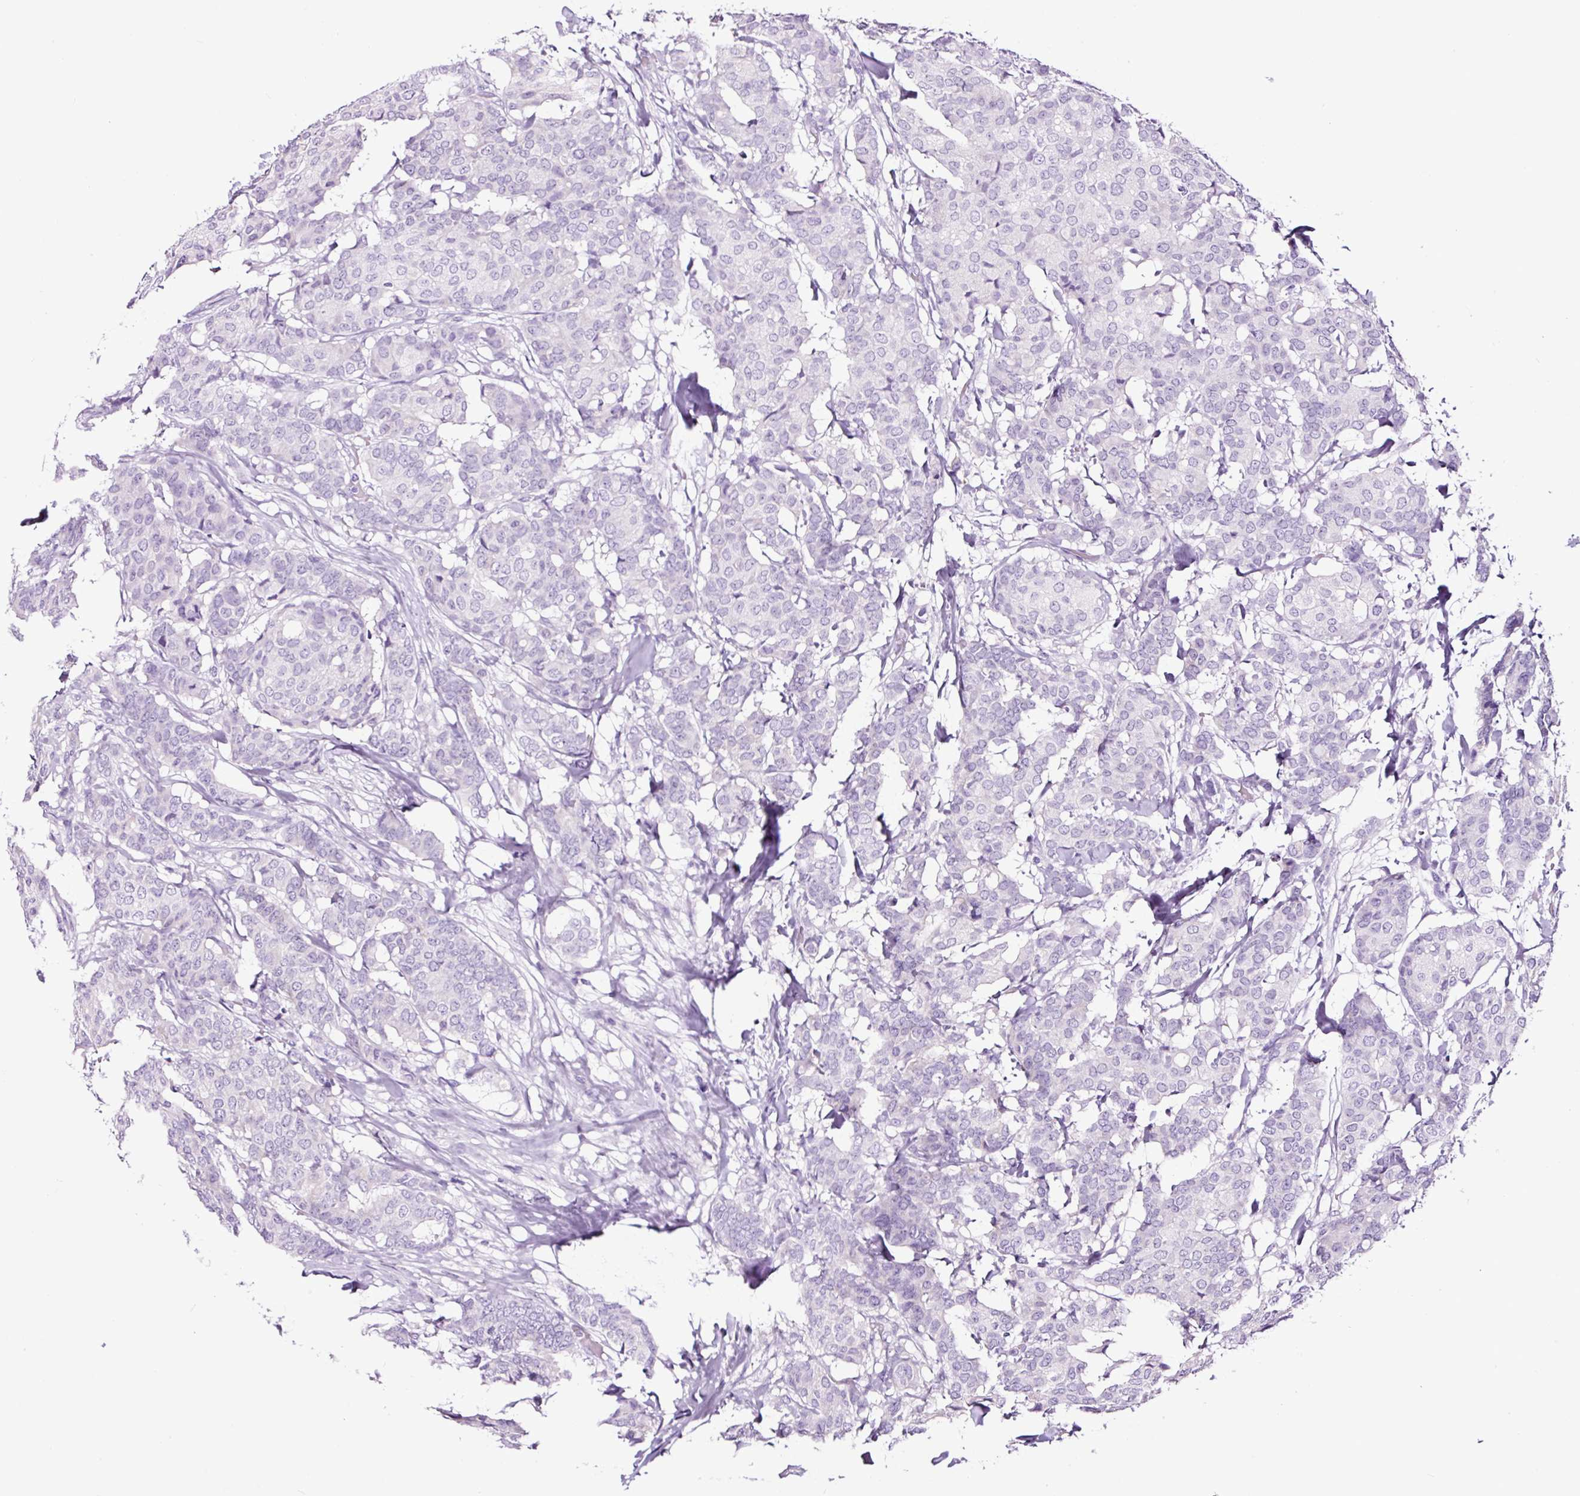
{"staining": {"intensity": "negative", "quantity": "none", "location": "none"}, "tissue": "breast cancer", "cell_type": "Tumor cells", "image_type": "cancer", "snomed": [{"axis": "morphology", "description": "Duct carcinoma"}, {"axis": "topography", "description": "Breast"}], "caption": "Immunohistochemistry image of human breast invasive ductal carcinoma stained for a protein (brown), which displays no positivity in tumor cells.", "gene": "FBXL7", "patient": {"sex": "female", "age": 75}}